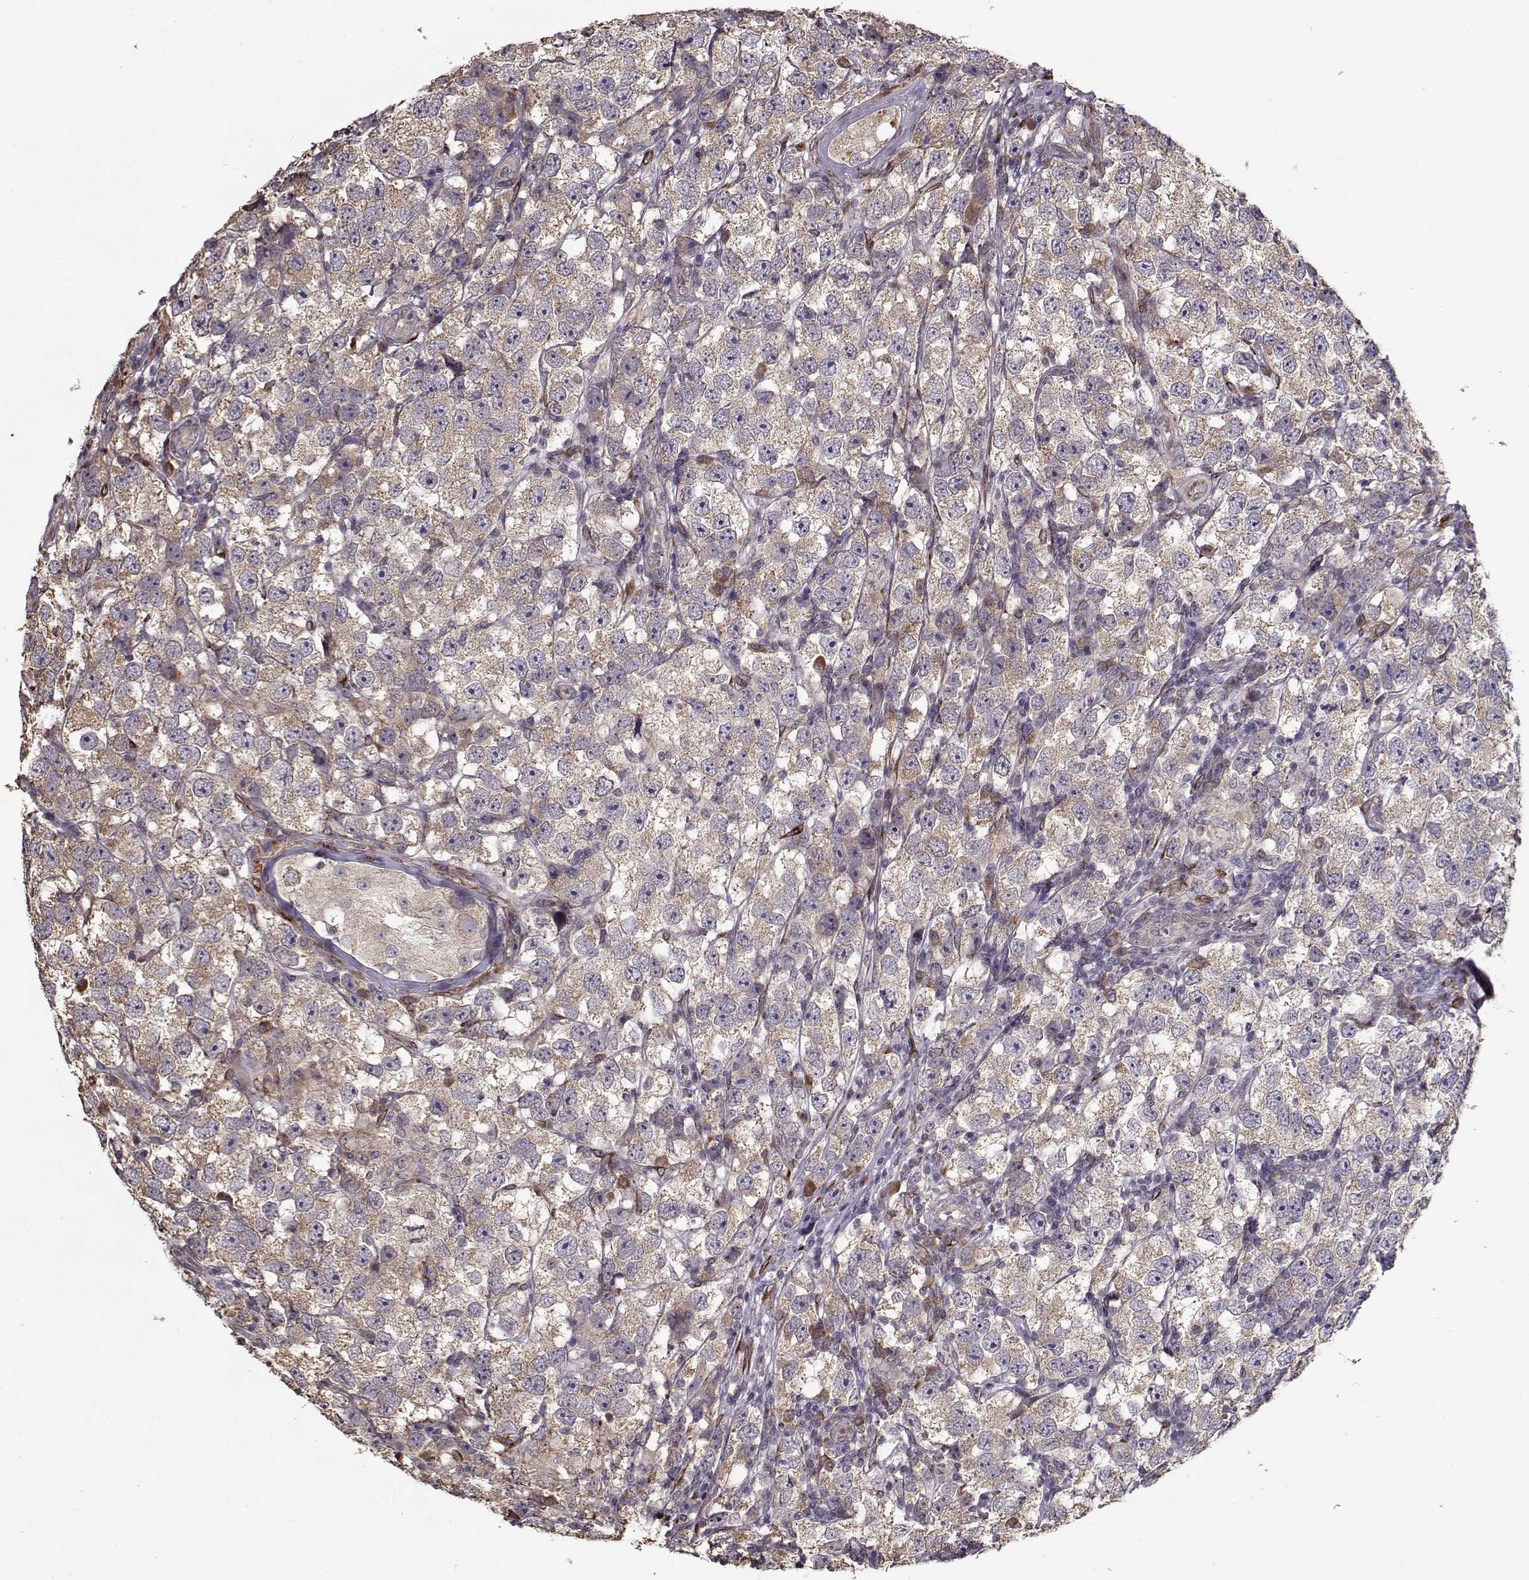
{"staining": {"intensity": "weak", "quantity": ">75%", "location": "cytoplasmic/membranous"}, "tissue": "testis cancer", "cell_type": "Tumor cells", "image_type": "cancer", "snomed": [{"axis": "morphology", "description": "Seminoma, NOS"}, {"axis": "topography", "description": "Testis"}], "caption": "Seminoma (testis) tissue shows weak cytoplasmic/membranous expression in approximately >75% of tumor cells, visualized by immunohistochemistry.", "gene": "IMMP1L", "patient": {"sex": "male", "age": 26}}